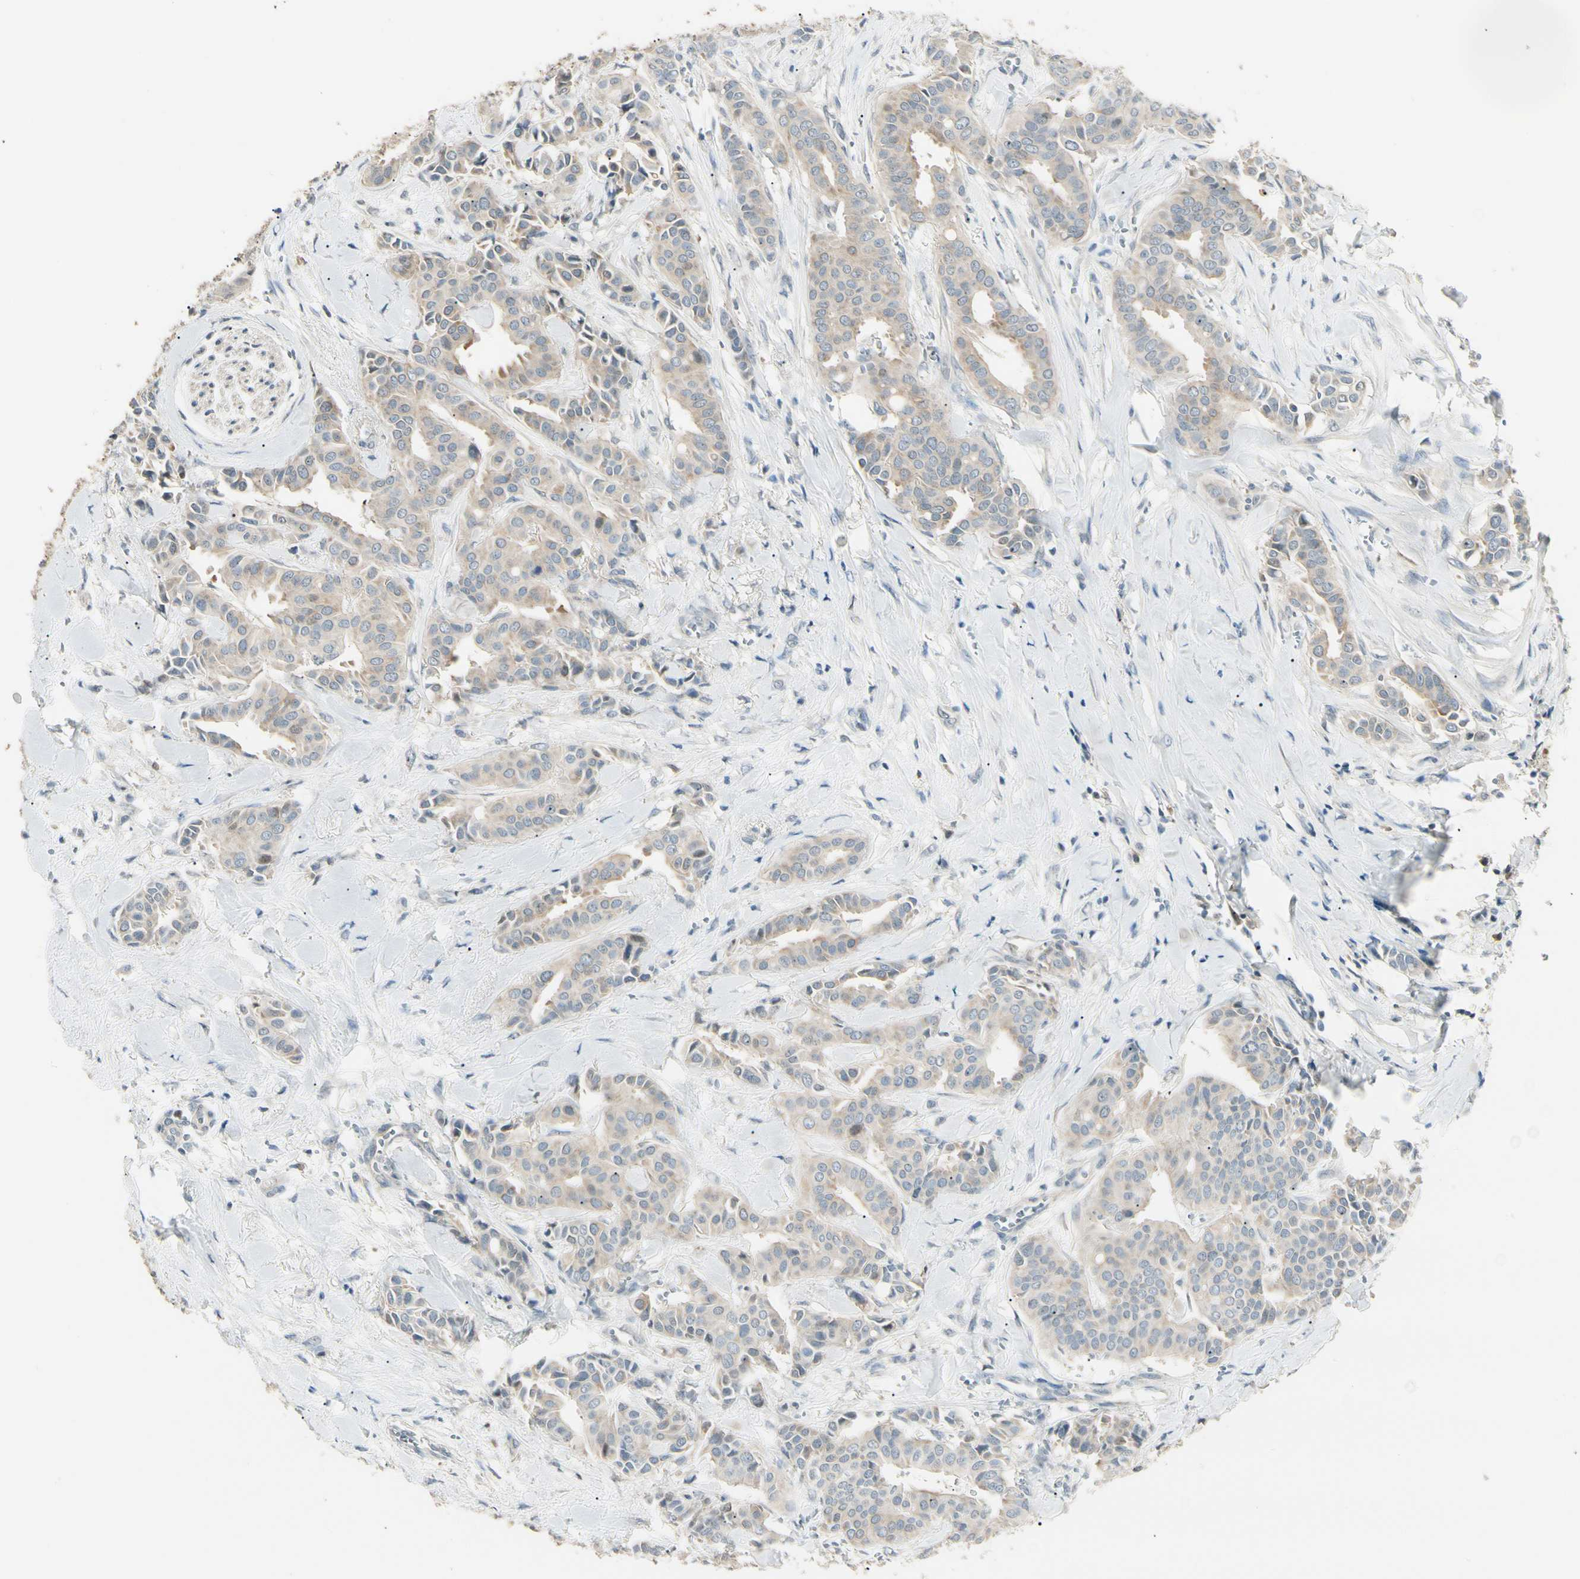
{"staining": {"intensity": "weak", "quantity": "25%-75%", "location": "cytoplasmic/membranous"}, "tissue": "head and neck cancer", "cell_type": "Tumor cells", "image_type": "cancer", "snomed": [{"axis": "morphology", "description": "Adenocarcinoma, NOS"}, {"axis": "topography", "description": "Salivary gland"}, {"axis": "topography", "description": "Head-Neck"}], "caption": "Weak cytoplasmic/membranous positivity is seen in about 25%-75% of tumor cells in head and neck cancer (adenocarcinoma).", "gene": "GNE", "patient": {"sex": "female", "age": 59}}